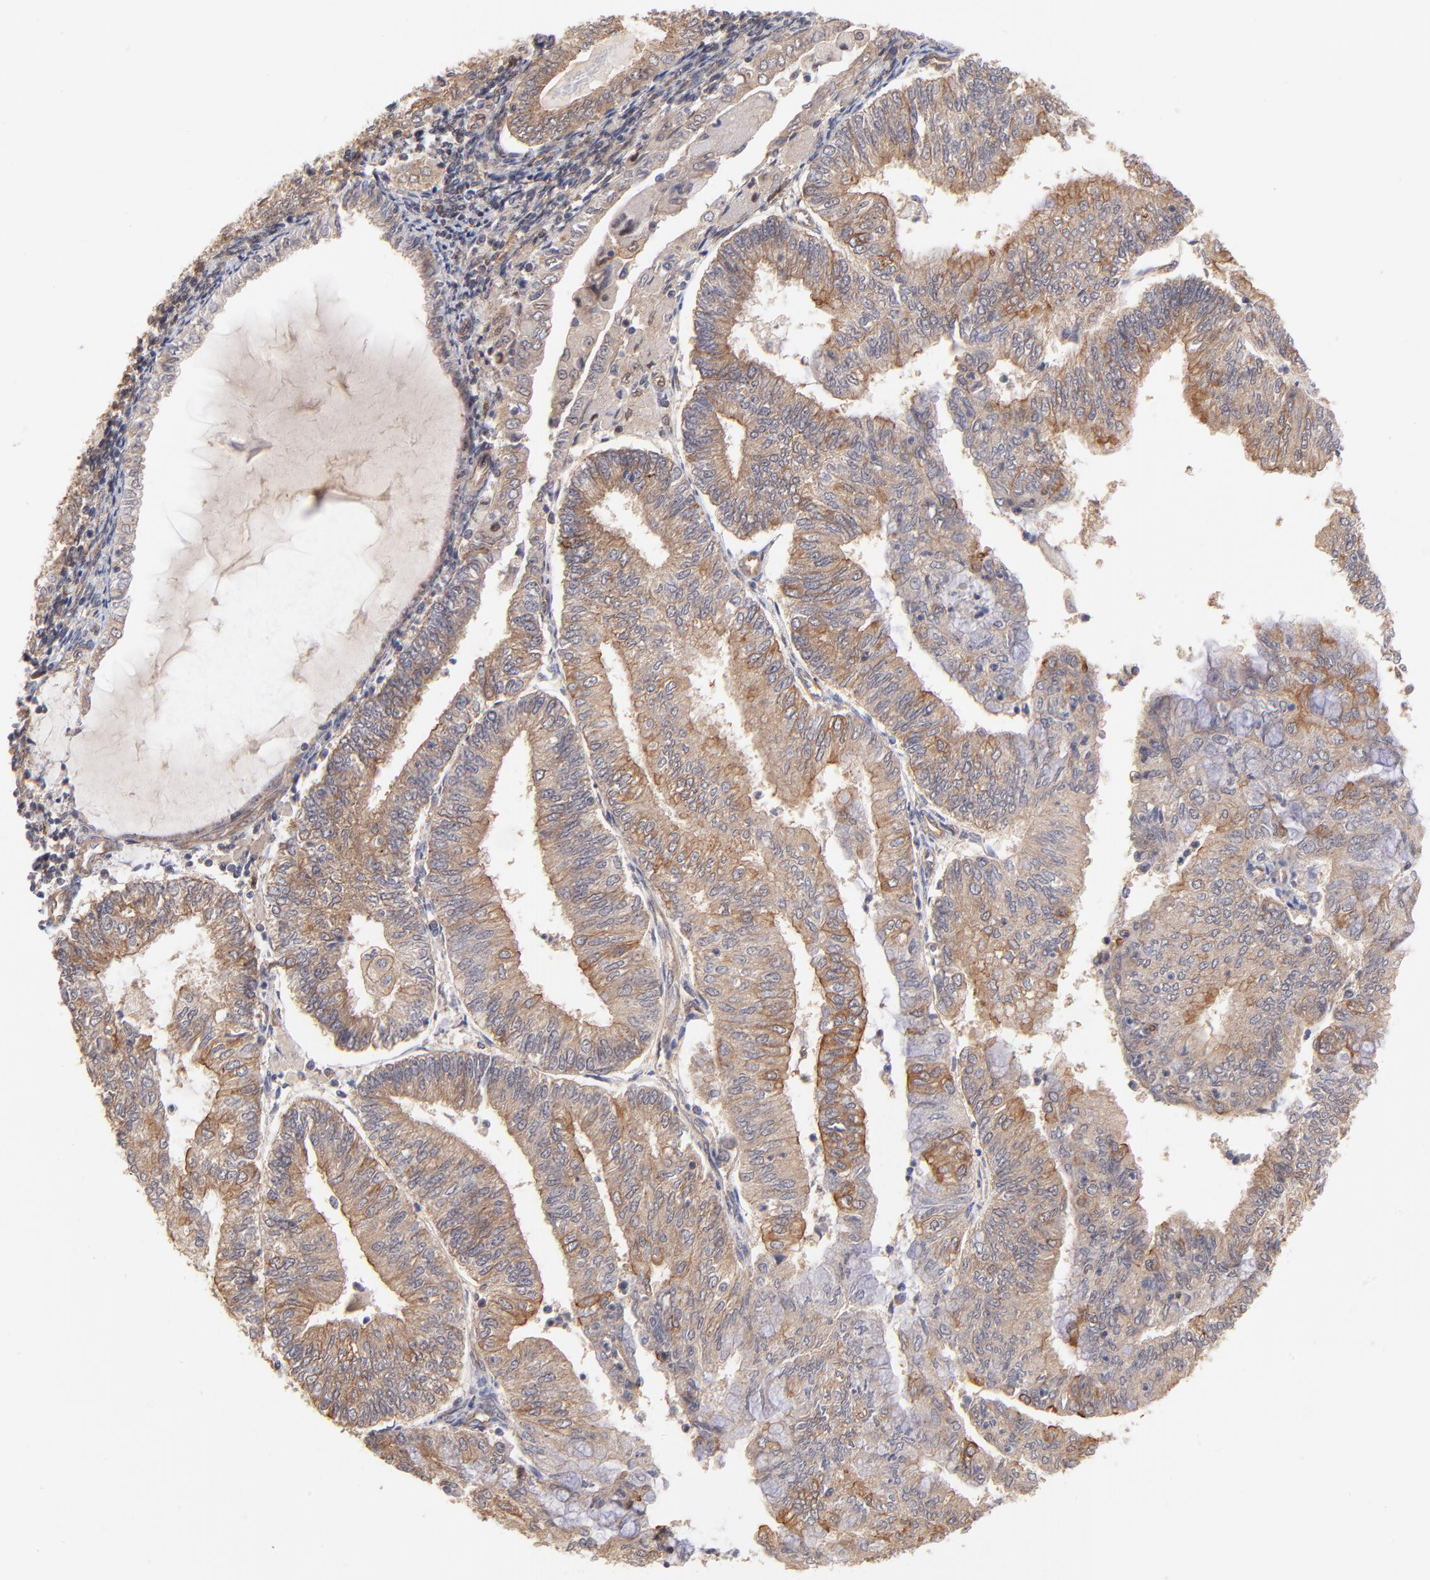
{"staining": {"intensity": "moderate", "quantity": ">75%", "location": "cytoplasmic/membranous"}, "tissue": "endometrial cancer", "cell_type": "Tumor cells", "image_type": "cancer", "snomed": [{"axis": "morphology", "description": "Adenocarcinoma, NOS"}, {"axis": "topography", "description": "Endometrium"}], "caption": "This micrograph reveals immunohistochemistry (IHC) staining of endometrial adenocarcinoma, with medium moderate cytoplasmic/membranous staining in about >75% of tumor cells.", "gene": "STAP2", "patient": {"sex": "female", "age": 59}}